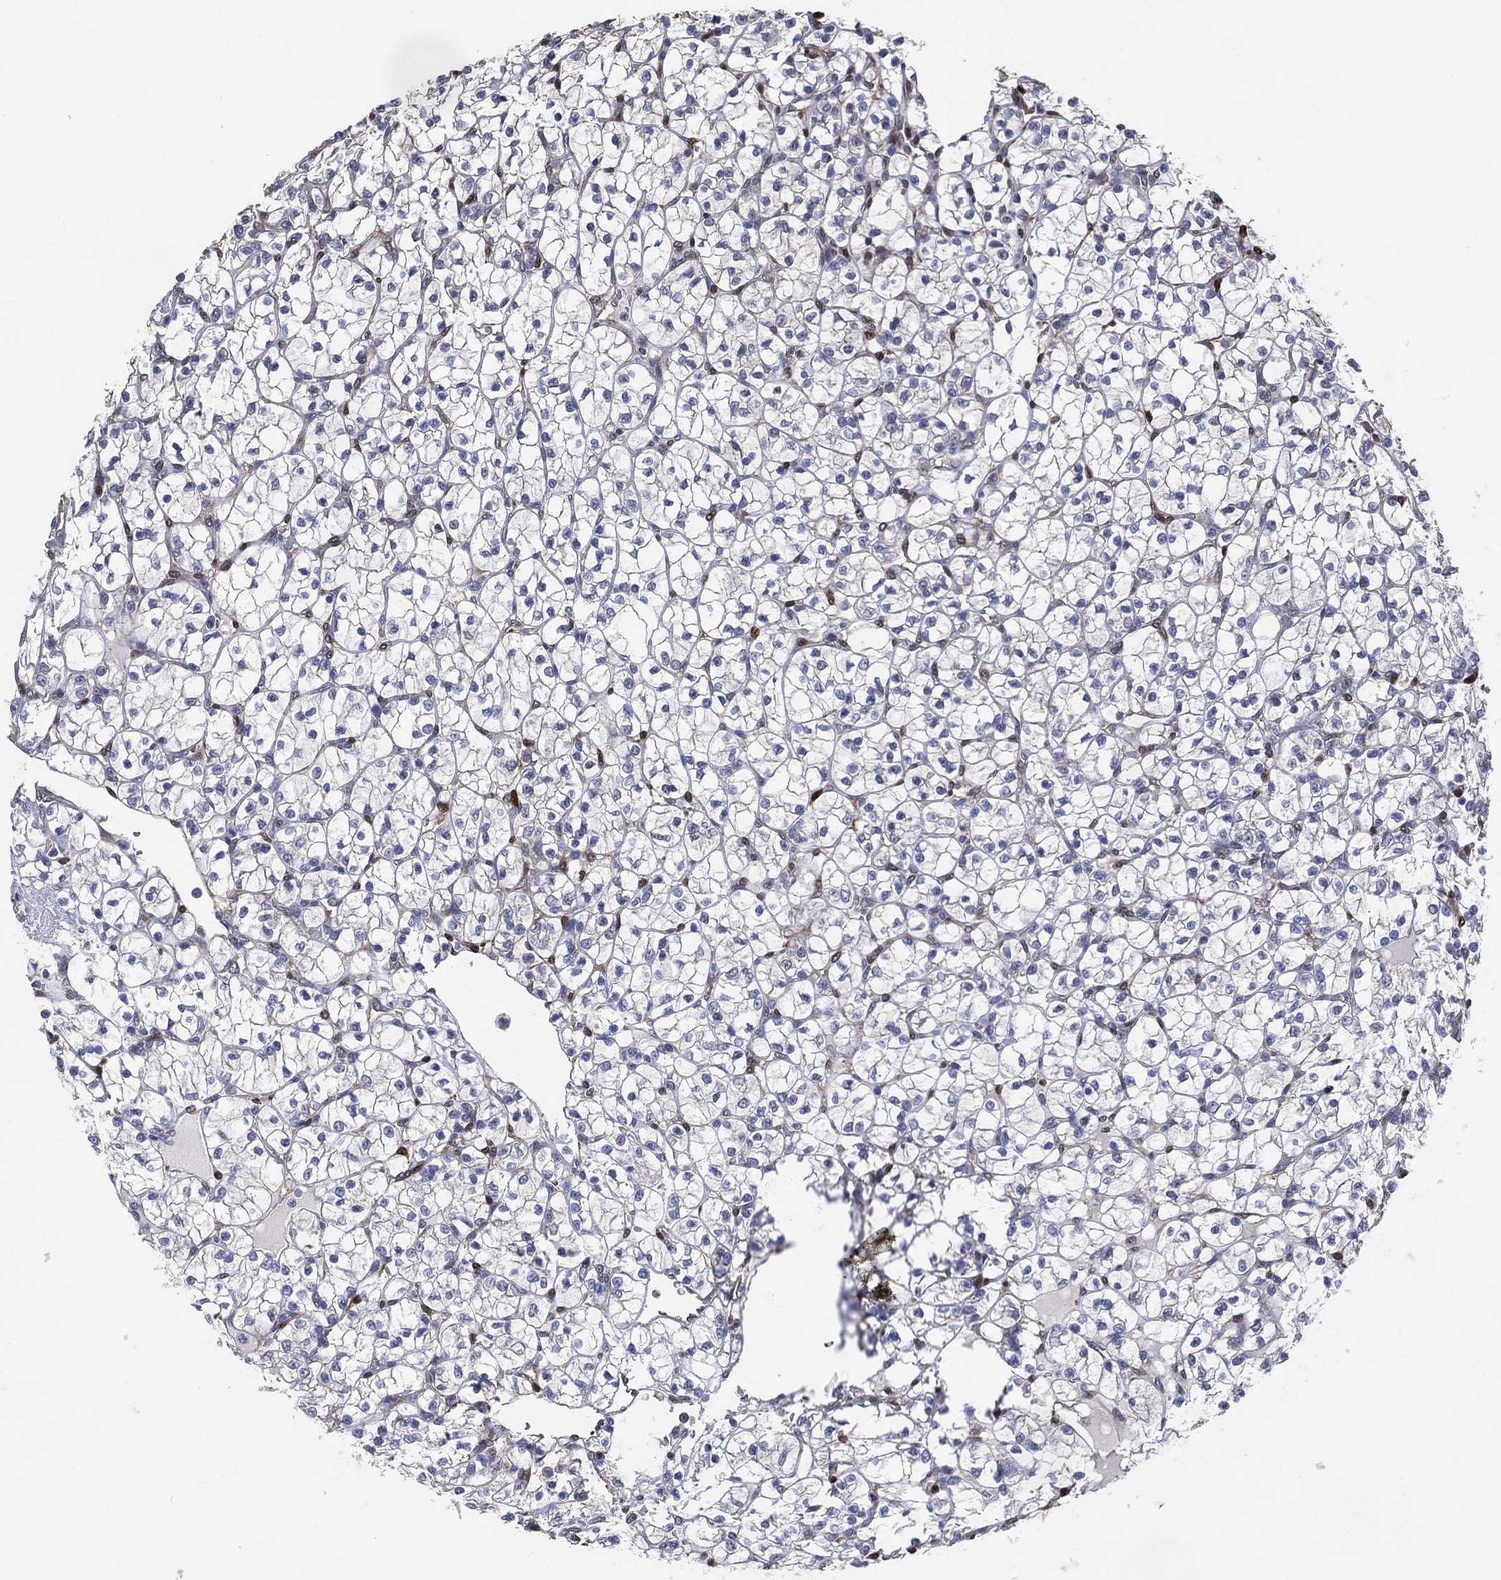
{"staining": {"intensity": "negative", "quantity": "none", "location": "none"}, "tissue": "renal cancer", "cell_type": "Tumor cells", "image_type": "cancer", "snomed": [{"axis": "morphology", "description": "Adenocarcinoma, NOS"}, {"axis": "topography", "description": "Kidney"}], "caption": "This is a histopathology image of immunohistochemistry staining of renal cancer (adenocarcinoma), which shows no staining in tumor cells.", "gene": "AK1", "patient": {"sex": "female", "age": 89}}